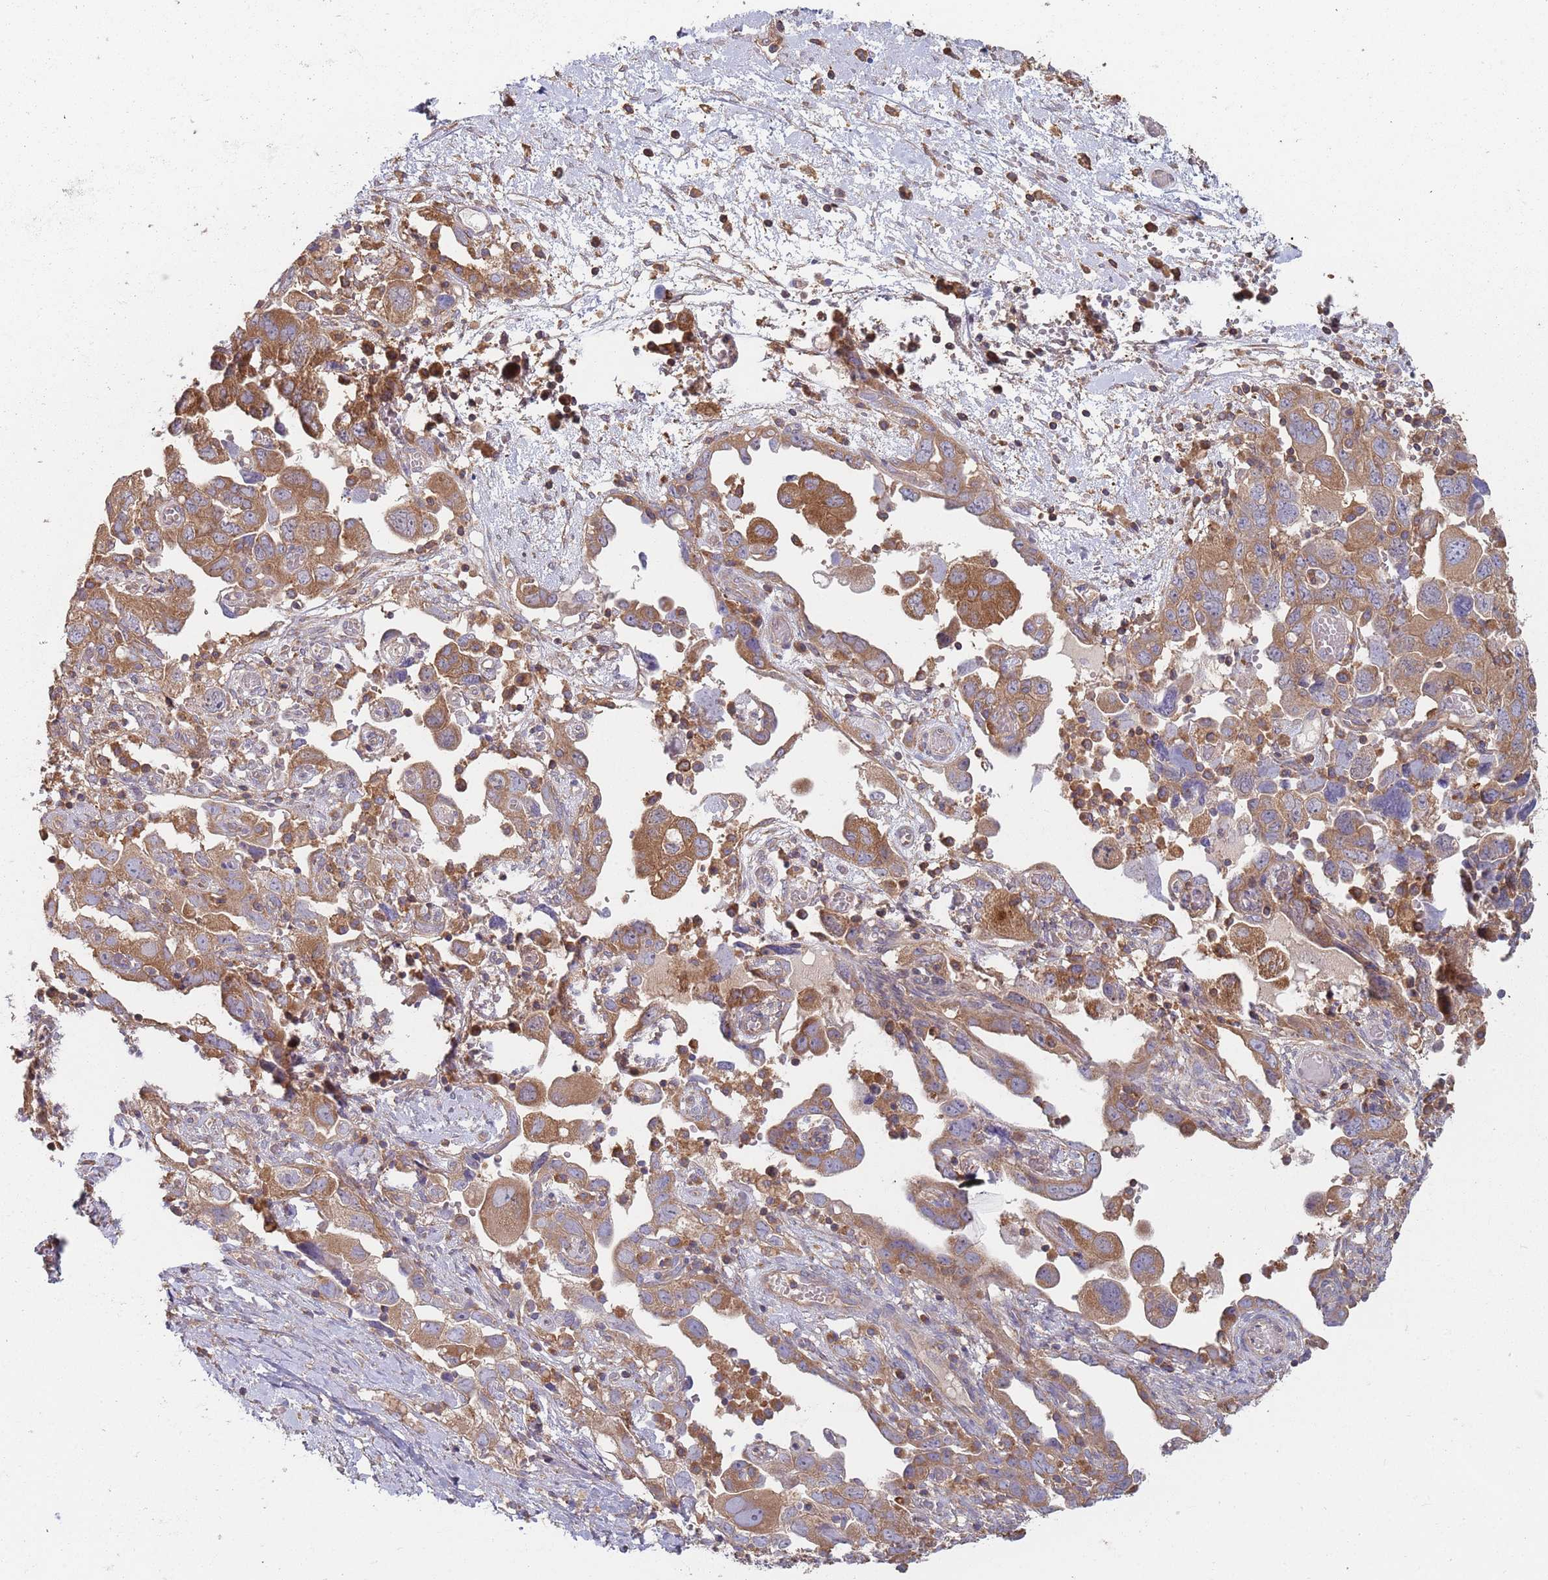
{"staining": {"intensity": "moderate", "quantity": ">75%", "location": "cytoplasmic/membranous"}, "tissue": "ovarian cancer", "cell_type": "Tumor cells", "image_type": "cancer", "snomed": [{"axis": "morphology", "description": "Carcinoma, NOS"}, {"axis": "morphology", "description": "Cystadenocarcinoma, serous, NOS"}, {"axis": "topography", "description": "Ovary"}], "caption": "The photomicrograph demonstrates a brown stain indicating the presence of a protein in the cytoplasmic/membranous of tumor cells in ovarian cancer. Ihc stains the protein in brown and the nuclei are stained blue.", "gene": "GDI2", "patient": {"sex": "female", "age": 69}}